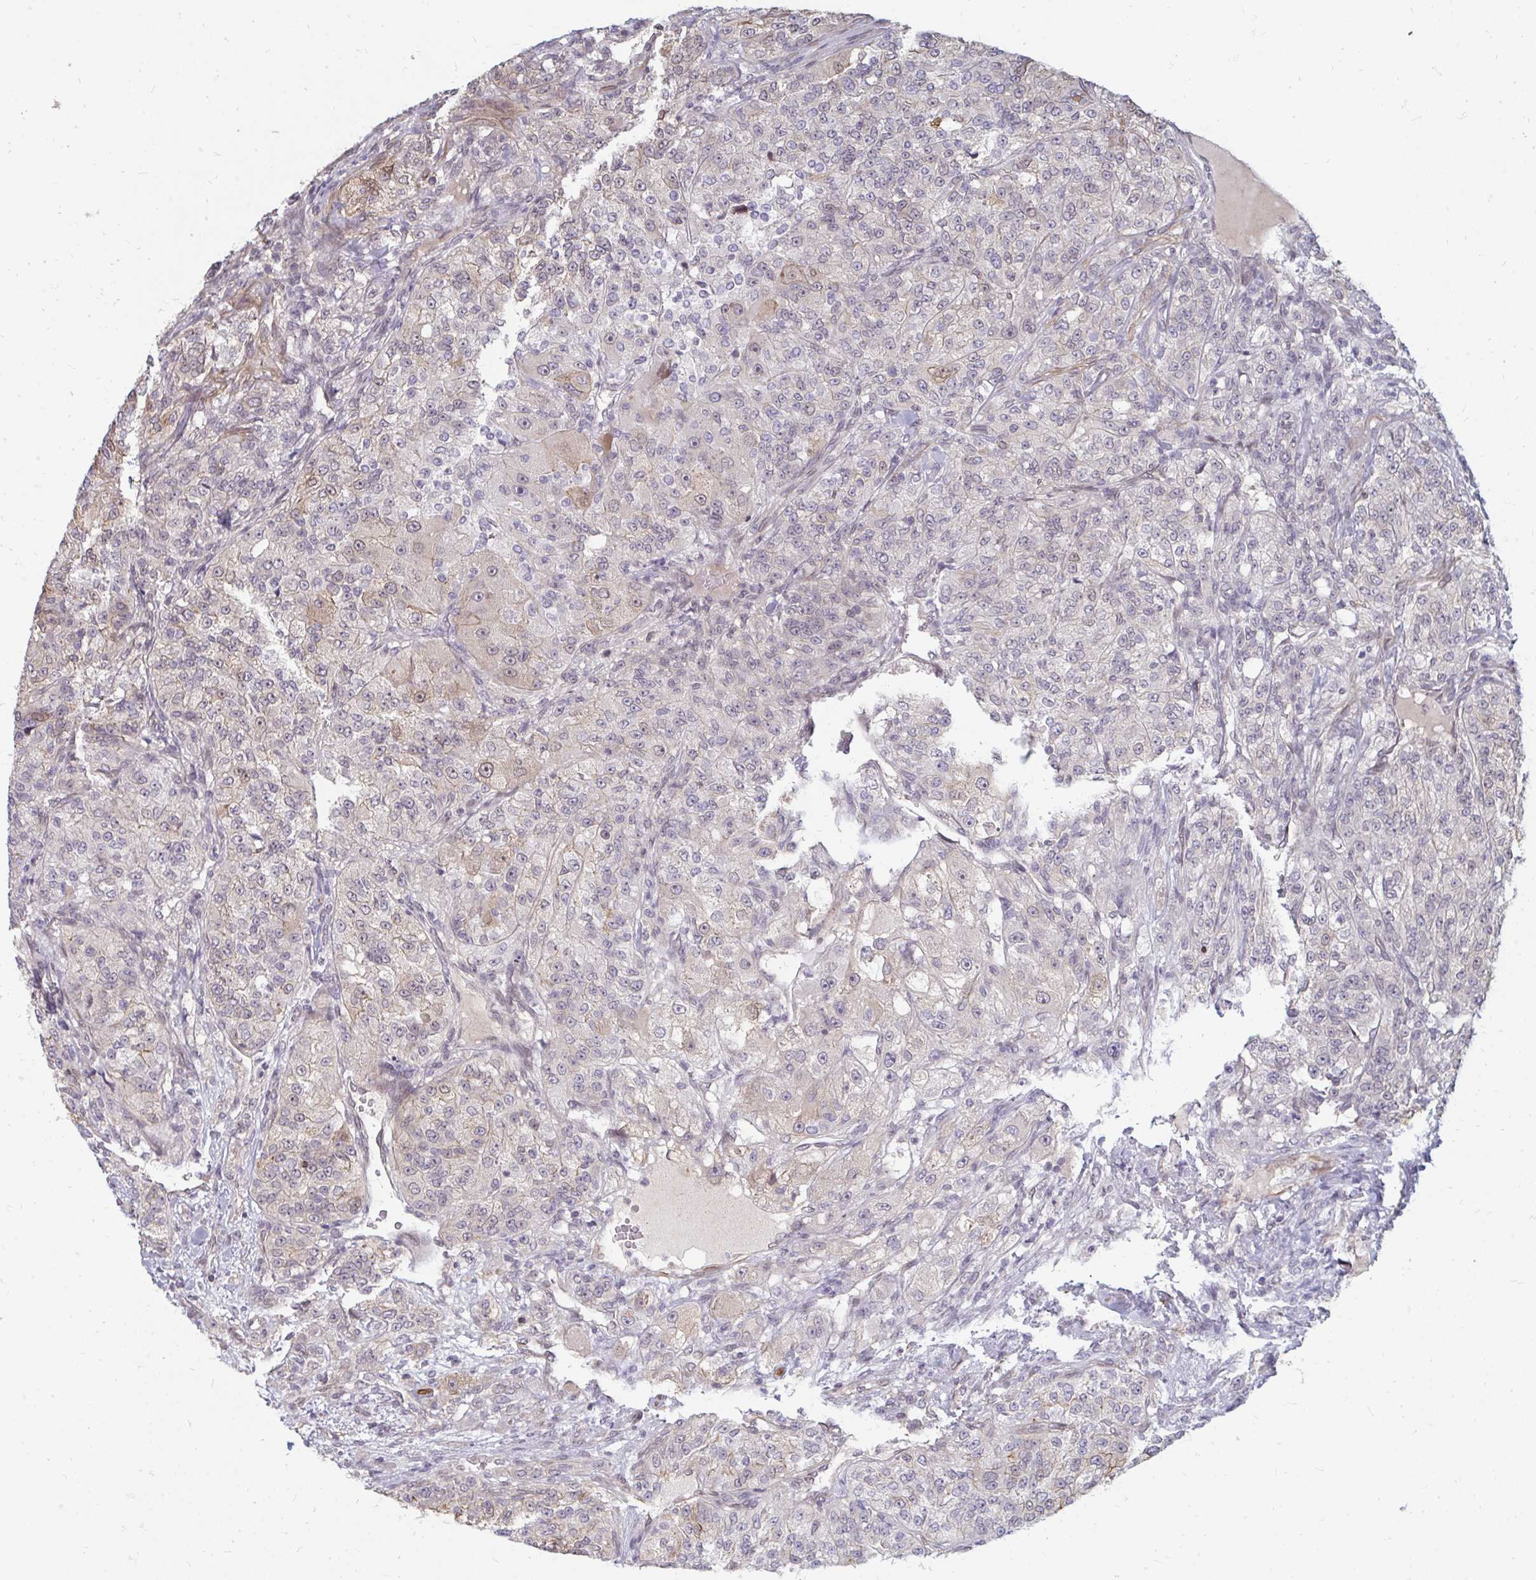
{"staining": {"intensity": "weak", "quantity": "<25%", "location": "nuclear"}, "tissue": "renal cancer", "cell_type": "Tumor cells", "image_type": "cancer", "snomed": [{"axis": "morphology", "description": "Adenocarcinoma, NOS"}, {"axis": "topography", "description": "Kidney"}], "caption": "This is an immunohistochemistry image of adenocarcinoma (renal). There is no expression in tumor cells.", "gene": "GPC5", "patient": {"sex": "female", "age": 63}}